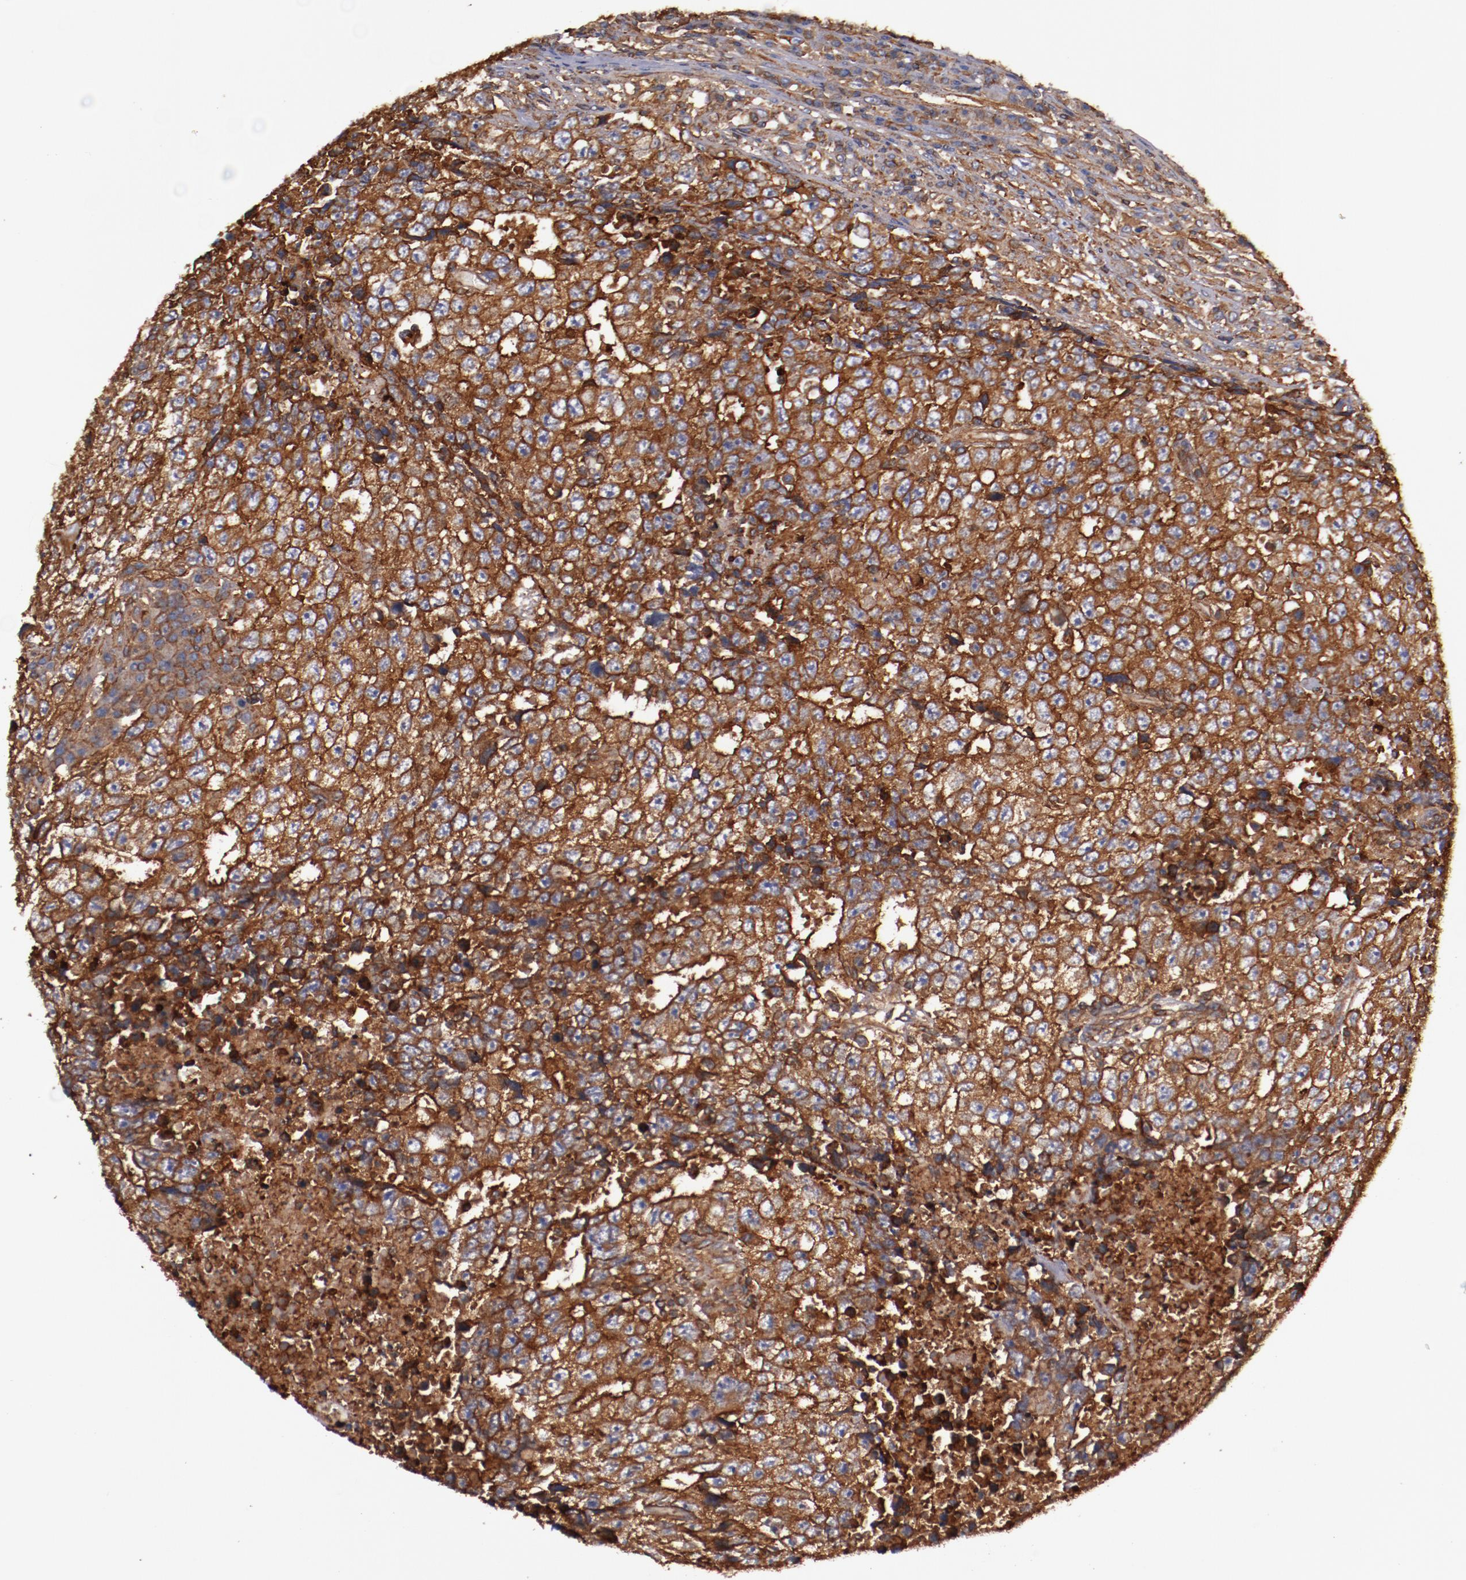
{"staining": {"intensity": "strong", "quantity": ">75%", "location": "cytoplasmic/membranous"}, "tissue": "testis cancer", "cell_type": "Tumor cells", "image_type": "cancer", "snomed": [{"axis": "morphology", "description": "Necrosis, NOS"}, {"axis": "morphology", "description": "Carcinoma, Embryonal, NOS"}, {"axis": "topography", "description": "Testis"}], "caption": "A photomicrograph of human testis cancer stained for a protein shows strong cytoplasmic/membranous brown staining in tumor cells.", "gene": "TMOD3", "patient": {"sex": "male", "age": 19}}